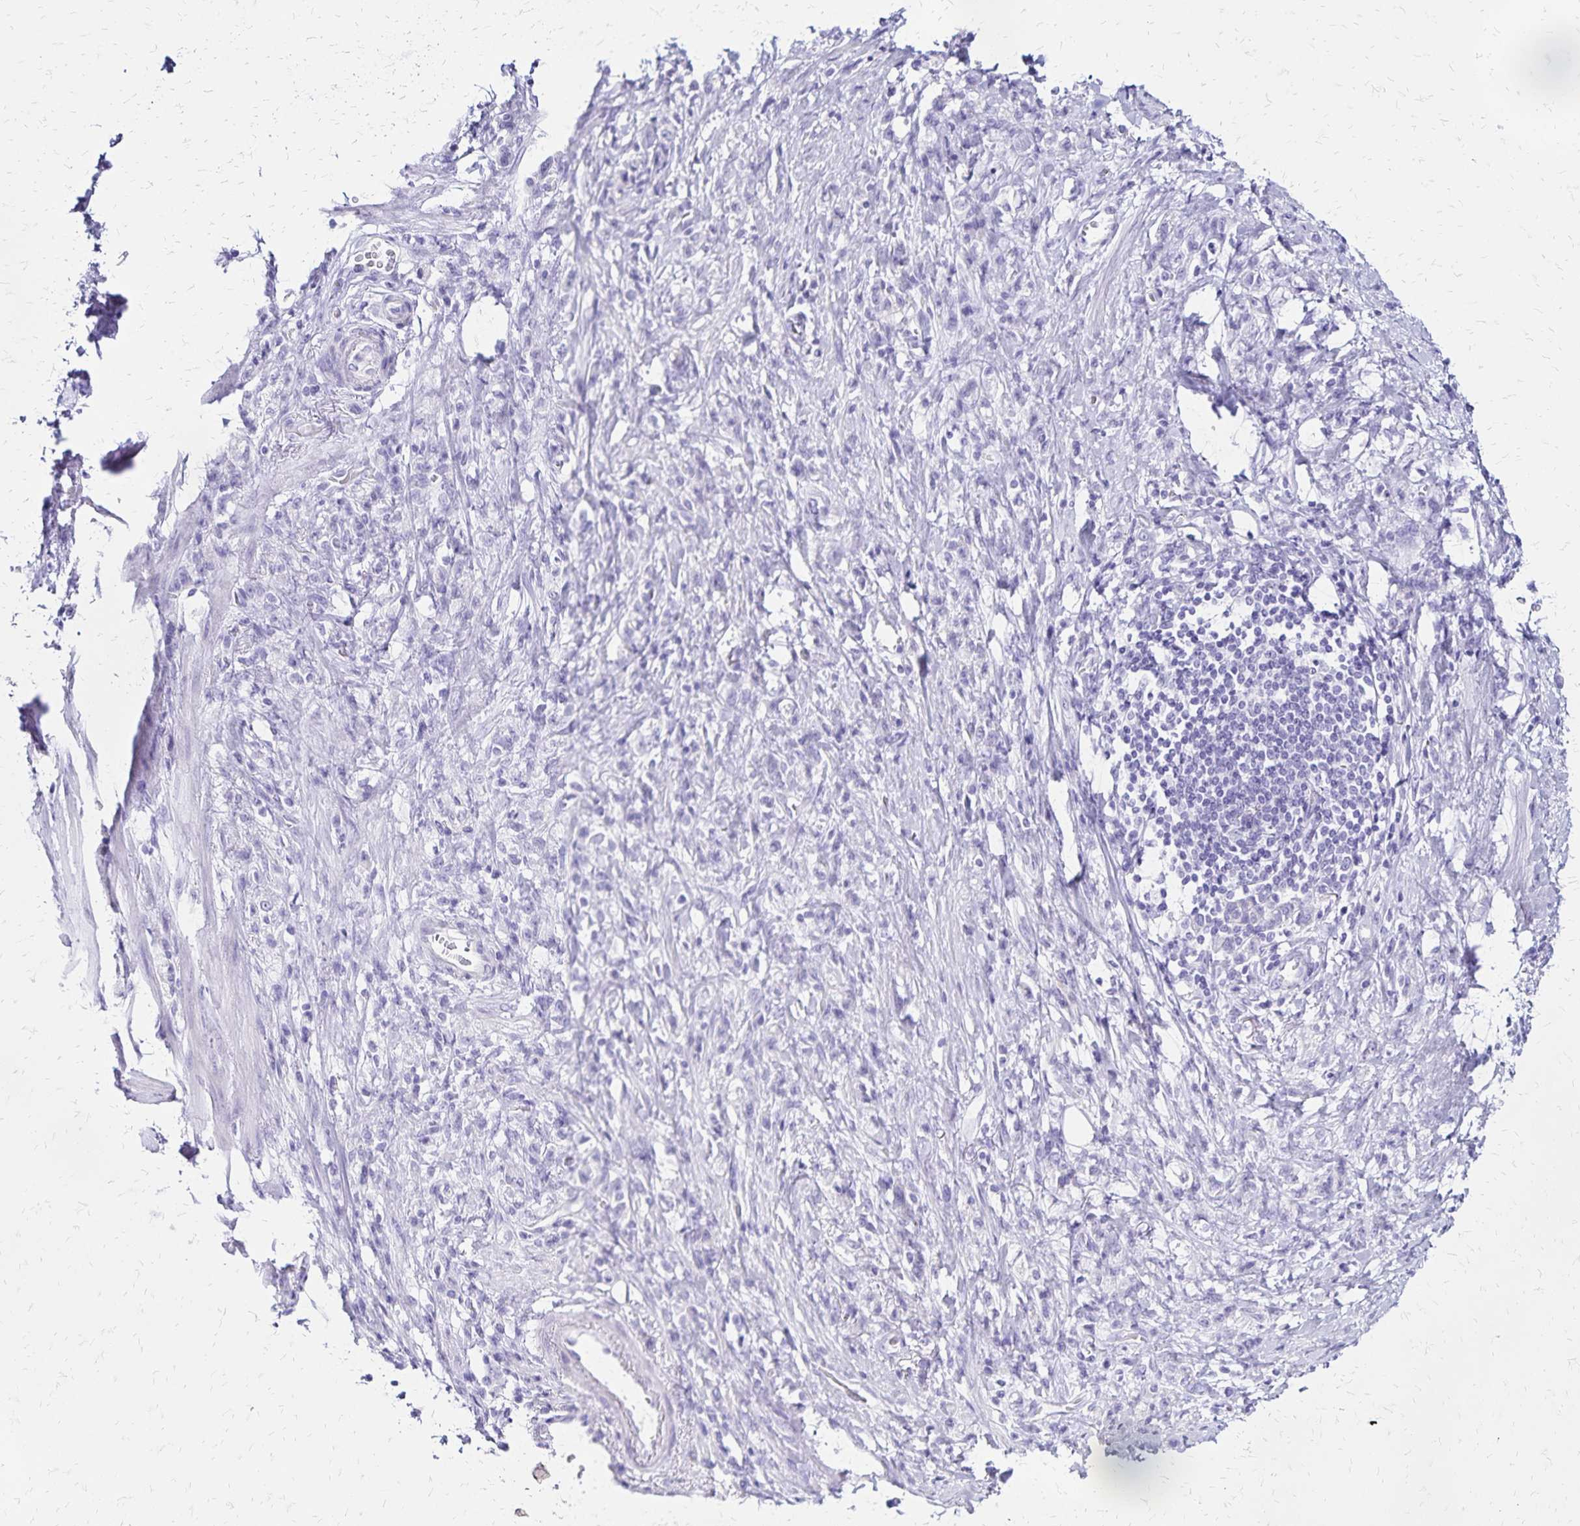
{"staining": {"intensity": "negative", "quantity": "none", "location": "none"}, "tissue": "stomach cancer", "cell_type": "Tumor cells", "image_type": "cancer", "snomed": [{"axis": "morphology", "description": "Adenocarcinoma, NOS"}, {"axis": "topography", "description": "Stomach"}], "caption": "High magnification brightfield microscopy of adenocarcinoma (stomach) stained with DAB (brown) and counterstained with hematoxylin (blue): tumor cells show no significant expression.", "gene": "LIN28B", "patient": {"sex": "male", "age": 77}}